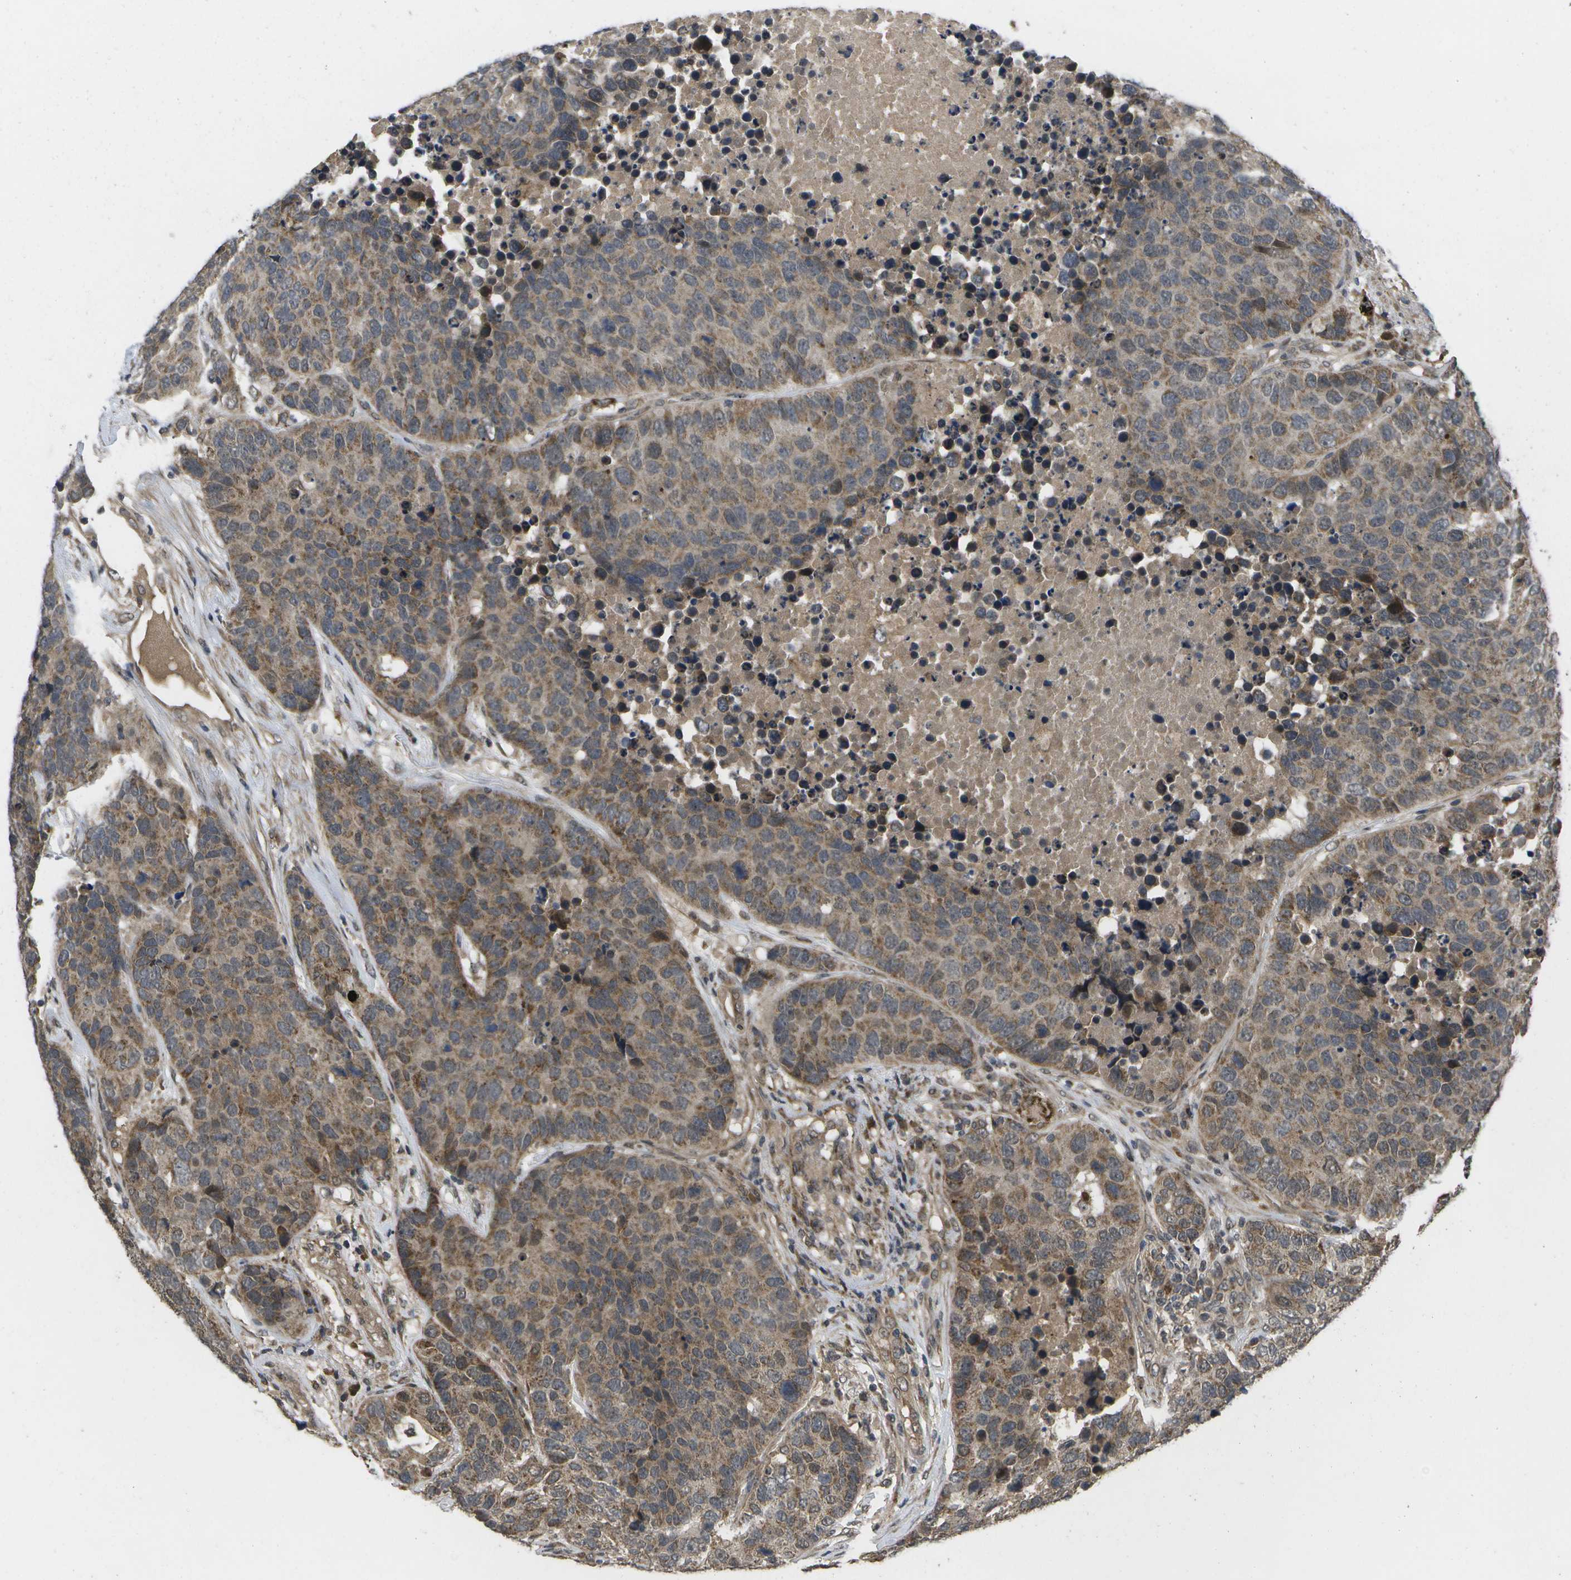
{"staining": {"intensity": "moderate", "quantity": ">75%", "location": "cytoplasmic/membranous"}, "tissue": "carcinoid", "cell_type": "Tumor cells", "image_type": "cancer", "snomed": [{"axis": "morphology", "description": "Carcinoid, malignant, NOS"}, {"axis": "topography", "description": "Lung"}], "caption": "Immunohistochemistry (IHC) of human carcinoid (malignant) displays medium levels of moderate cytoplasmic/membranous staining in approximately >75% of tumor cells. (Brightfield microscopy of DAB IHC at high magnification).", "gene": "ALAS1", "patient": {"sex": "male", "age": 60}}